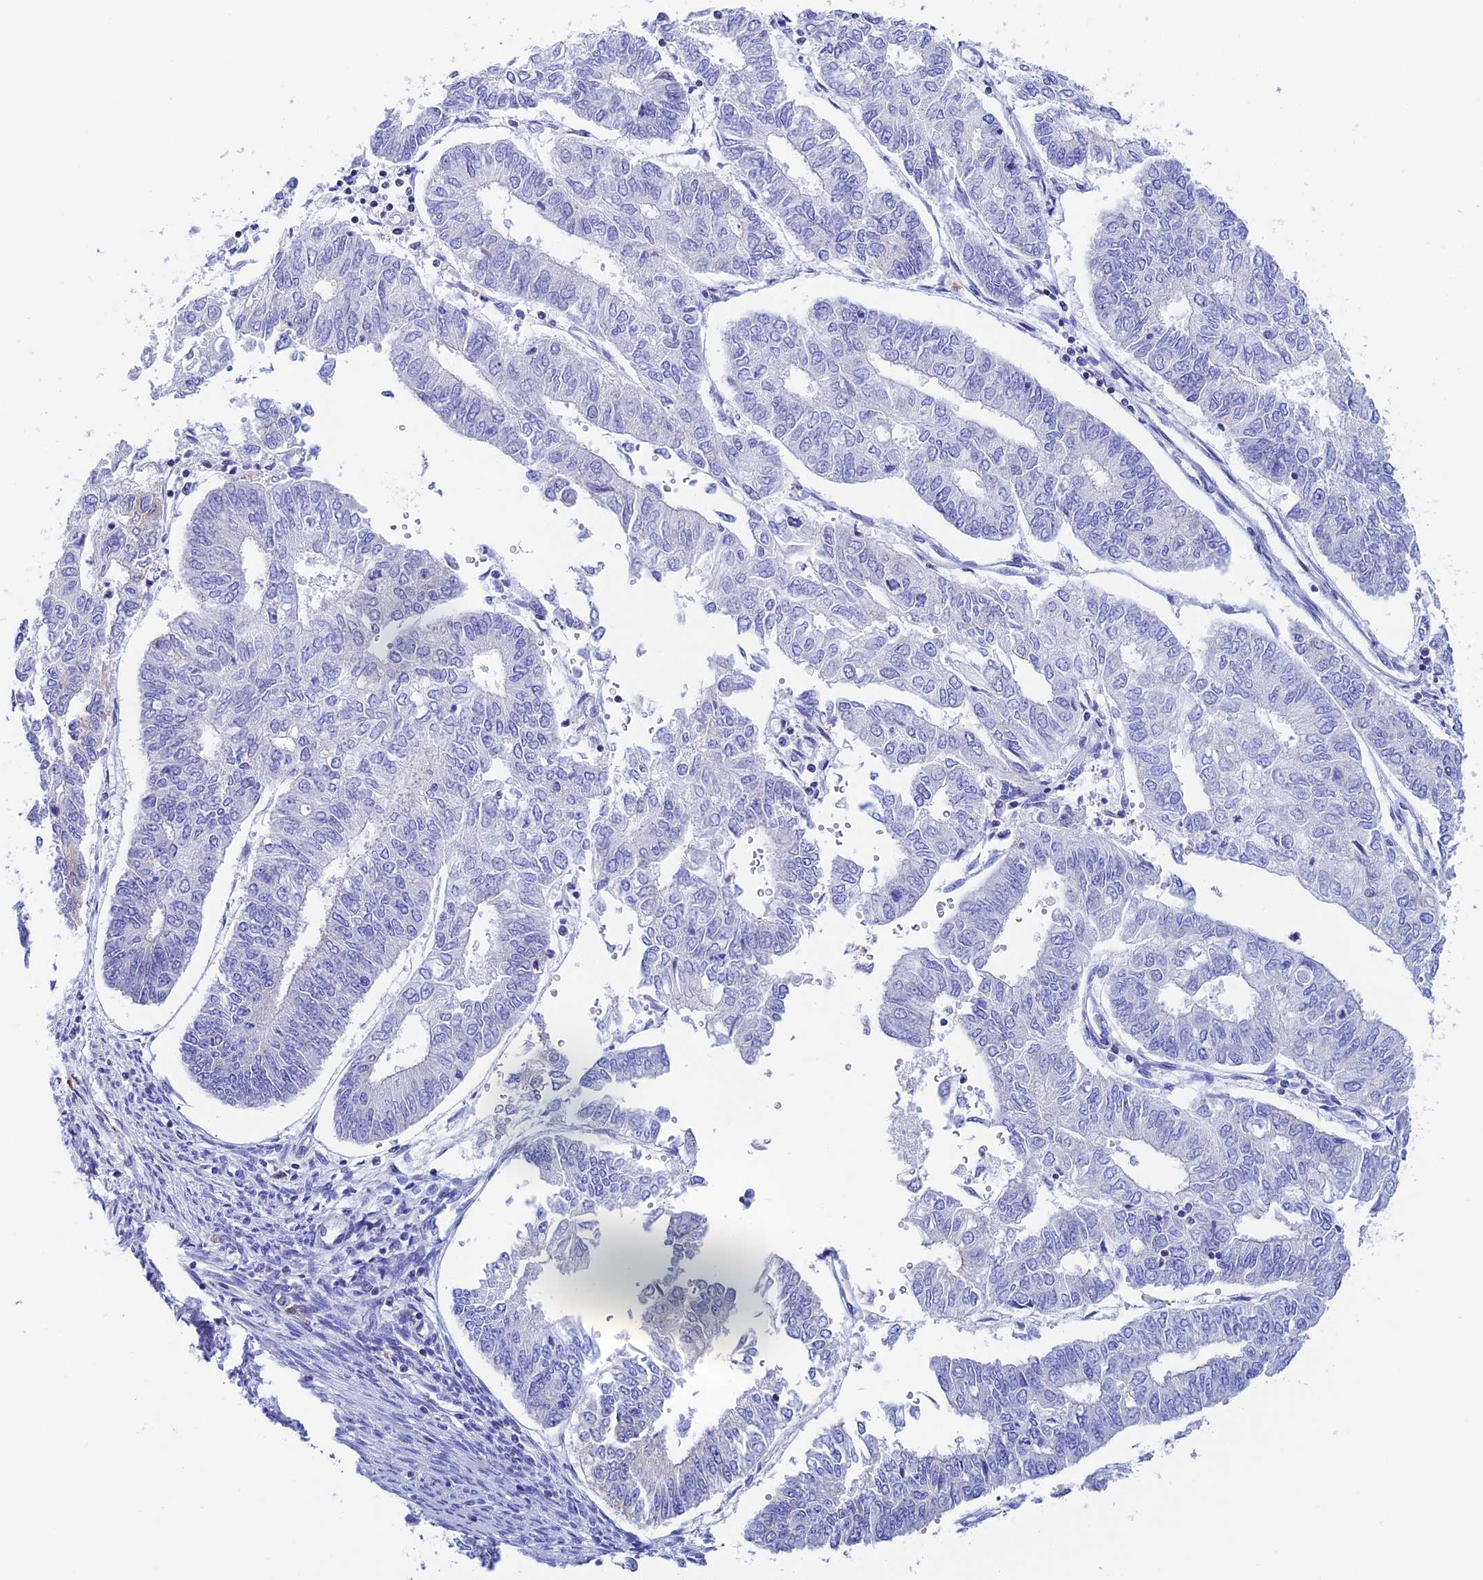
{"staining": {"intensity": "negative", "quantity": "none", "location": "none"}, "tissue": "endometrial cancer", "cell_type": "Tumor cells", "image_type": "cancer", "snomed": [{"axis": "morphology", "description": "Adenocarcinoma, NOS"}, {"axis": "topography", "description": "Endometrium"}], "caption": "A histopathology image of human endometrial cancer (adenocarcinoma) is negative for staining in tumor cells.", "gene": "PRIM1", "patient": {"sex": "female", "age": 68}}